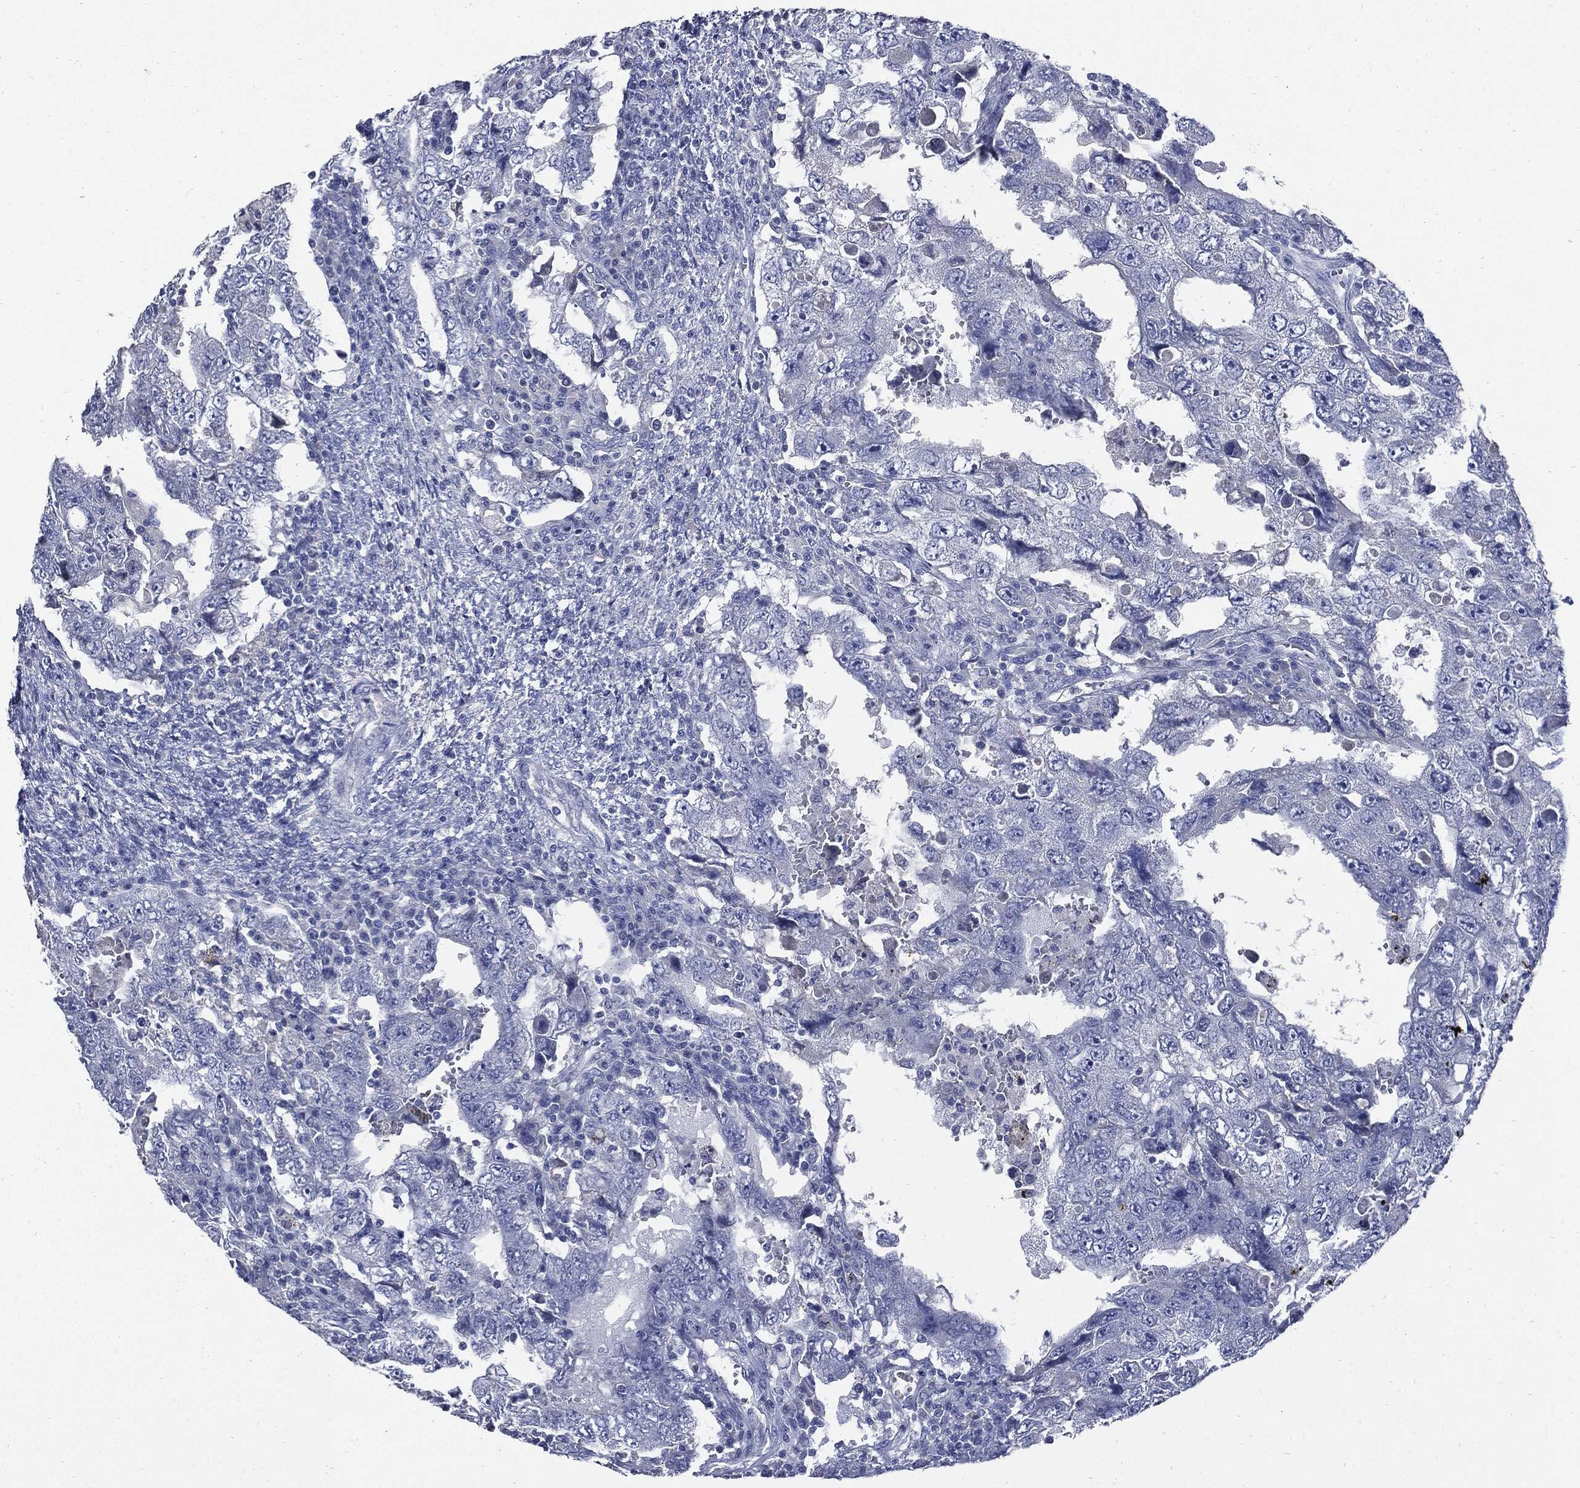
{"staining": {"intensity": "negative", "quantity": "none", "location": "none"}, "tissue": "testis cancer", "cell_type": "Tumor cells", "image_type": "cancer", "snomed": [{"axis": "morphology", "description": "Carcinoma, Embryonal, NOS"}, {"axis": "topography", "description": "Testis"}], "caption": "The immunohistochemistry histopathology image has no significant staining in tumor cells of testis cancer (embryonal carcinoma) tissue.", "gene": "CPE", "patient": {"sex": "male", "age": 26}}